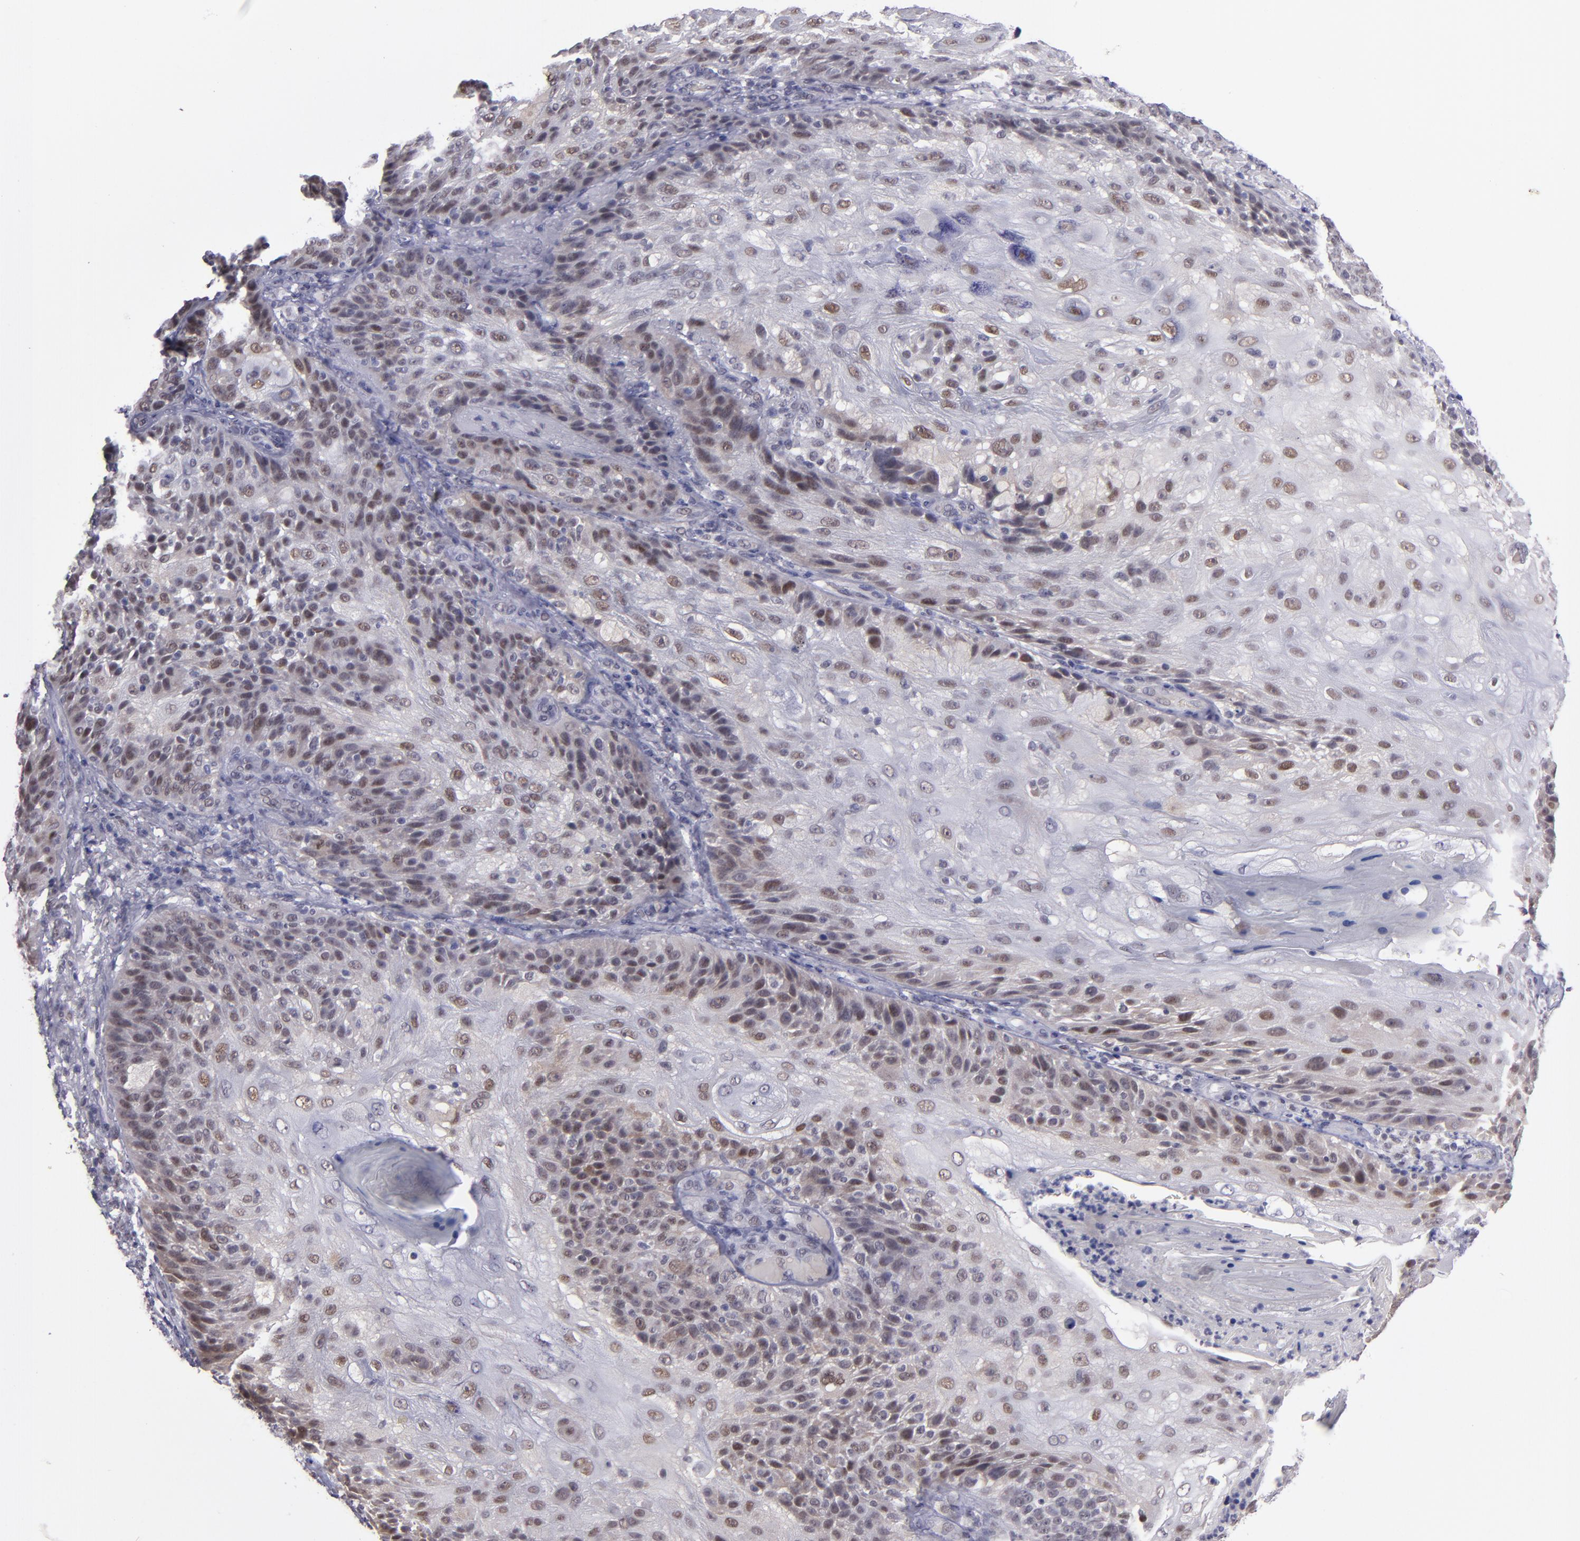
{"staining": {"intensity": "moderate", "quantity": "25%-75%", "location": "nuclear"}, "tissue": "skin cancer", "cell_type": "Tumor cells", "image_type": "cancer", "snomed": [{"axis": "morphology", "description": "Normal tissue, NOS"}, {"axis": "morphology", "description": "Squamous cell carcinoma, NOS"}, {"axis": "topography", "description": "Skin"}], "caption": "Skin cancer (squamous cell carcinoma) tissue shows moderate nuclear expression in about 25%-75% of tumor cells, visualized by immunohistochemistry.", "gene": "OTUB2", "patient": {"sex": "female", "age": 83}}